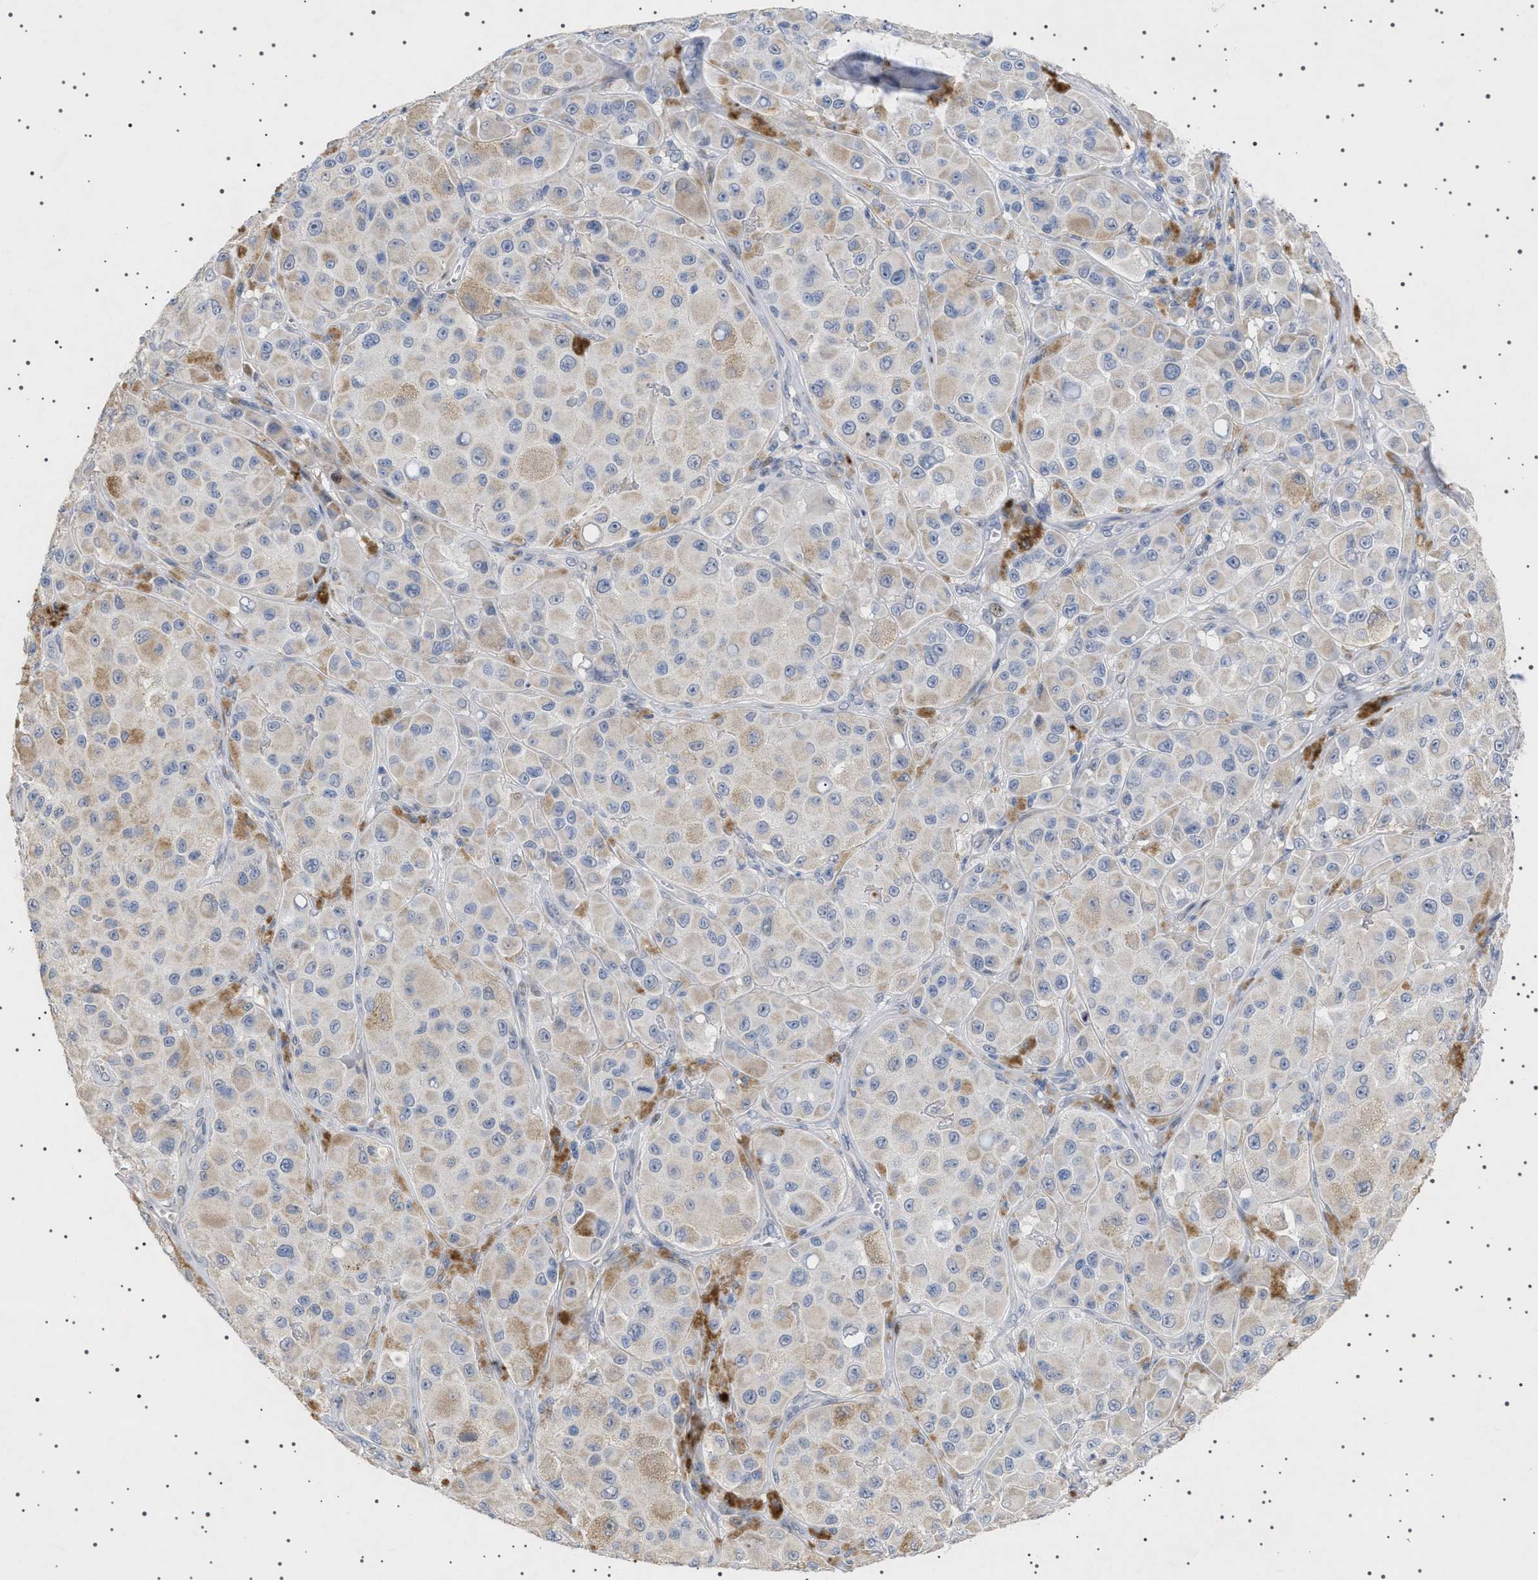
{"staining": {"intensity": "weak", "quantity": "<25%", "location": "cytoplasmic/membranous"}, "tissue": "melanoma", "cell_type": "Tumor cells", "image_type": "cancer", "snomed": [{"axis": "morphology", "description": "Malignant melanoma, NOS"}, {"axis": "topography", "description": "Skin"}], "caption": "Immunohistochemistry (IHC) of melanoma exhibits no positivity in tumor cells.", "gene": "HTR1A", "patient": {"sex": "male", "age": 84}}